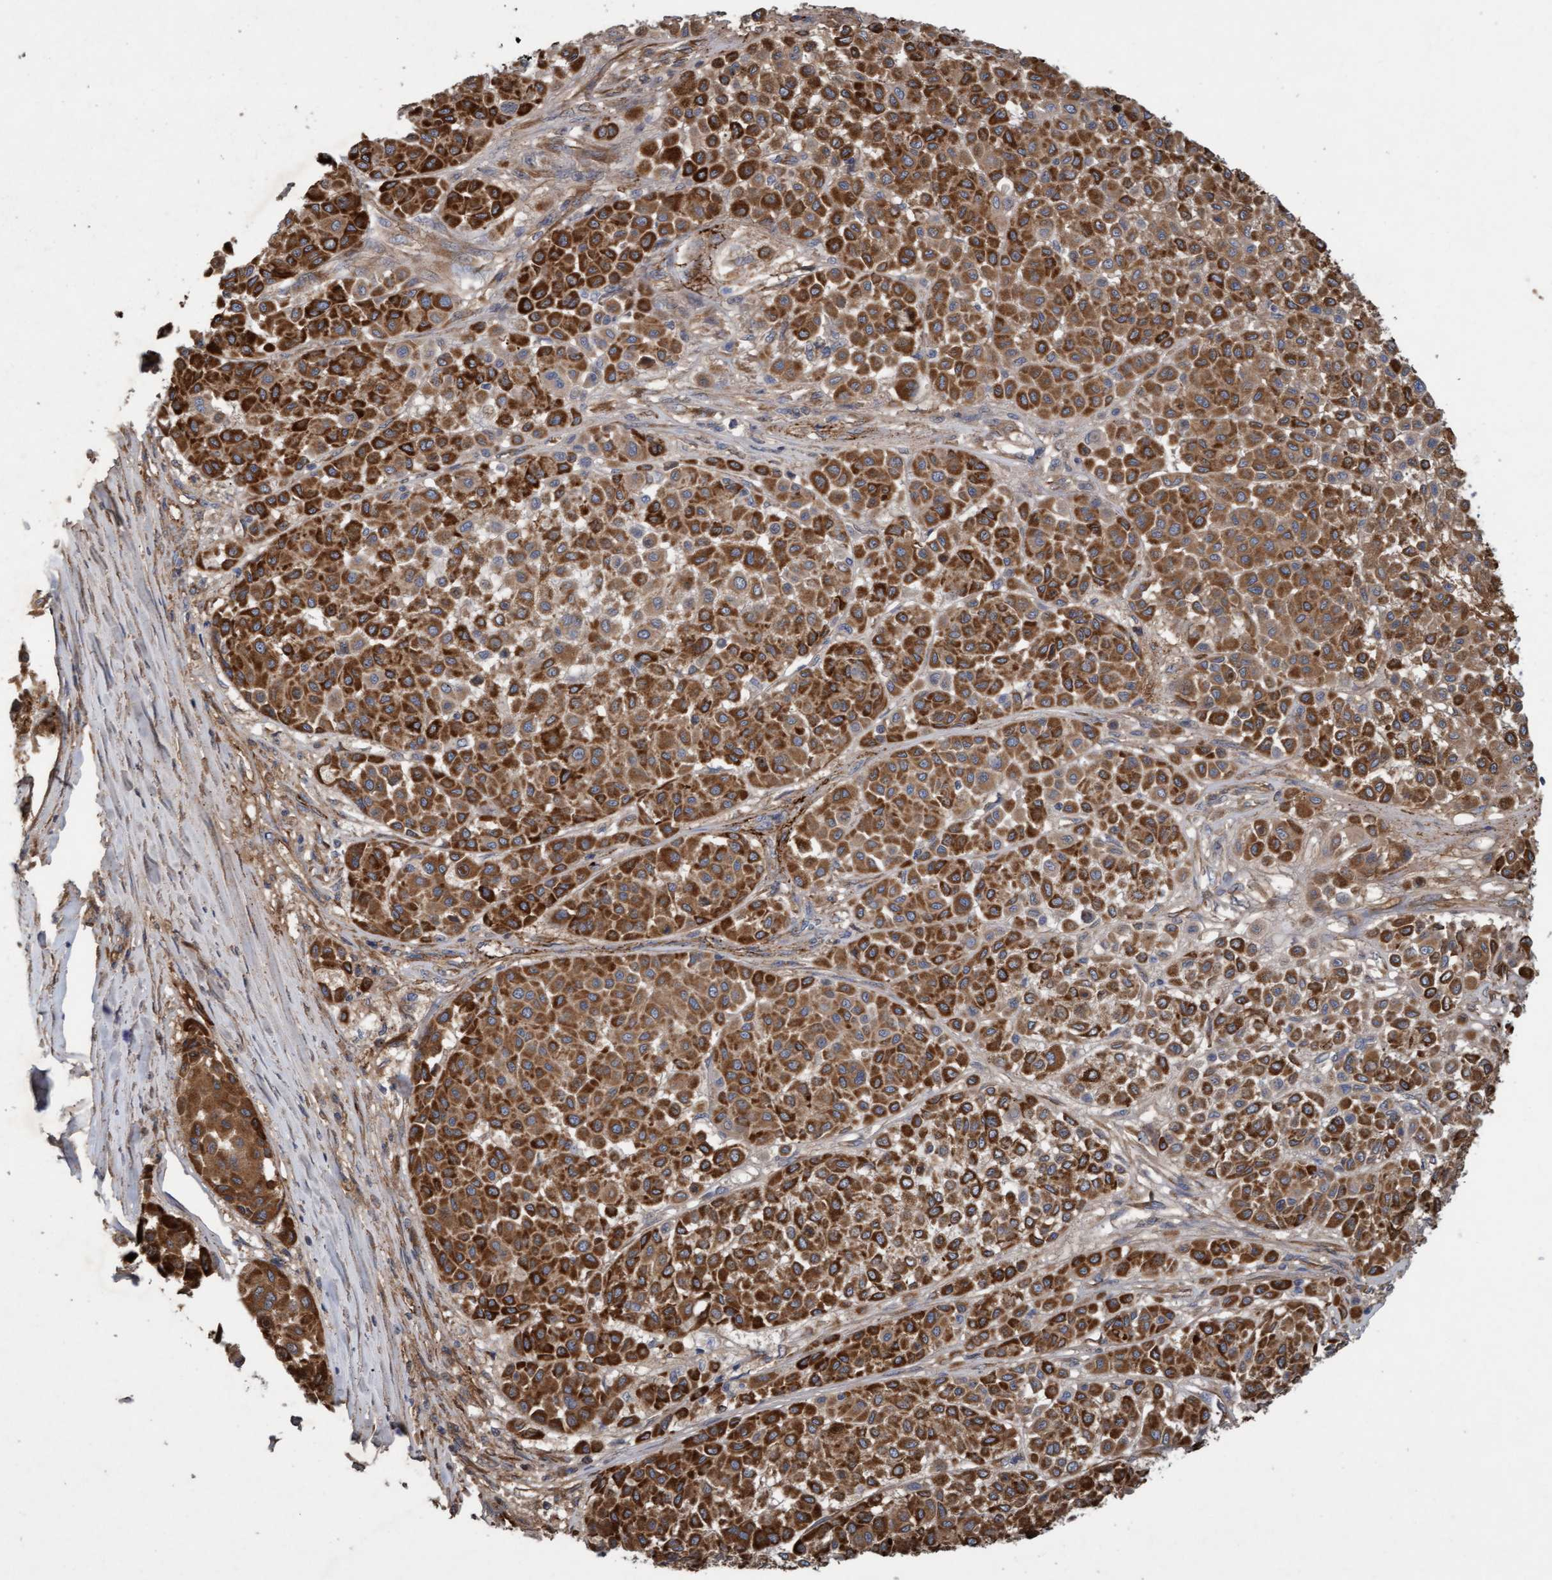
{"staining": {"intensity": "strong", "quantity": ">75%", "location": "cytoplasmic/membranous"}, "tissue": "melanoma", "cell_type": "Tumor cells", "image_type": "cancer", "snomed": [{"axis": "morphology", "description": "Malignant melanoma, Metastatic site"}, {"axis": "topography", "description": "Soft tissue"}], "caption": "Melanoma was stained to show a protein in brown. There is high levels of strong cytoplasmic/membranous staining in about >75% of tumor cells.", "gene": "DDHD2", "patient": {"sex": "male", "age": 41}}